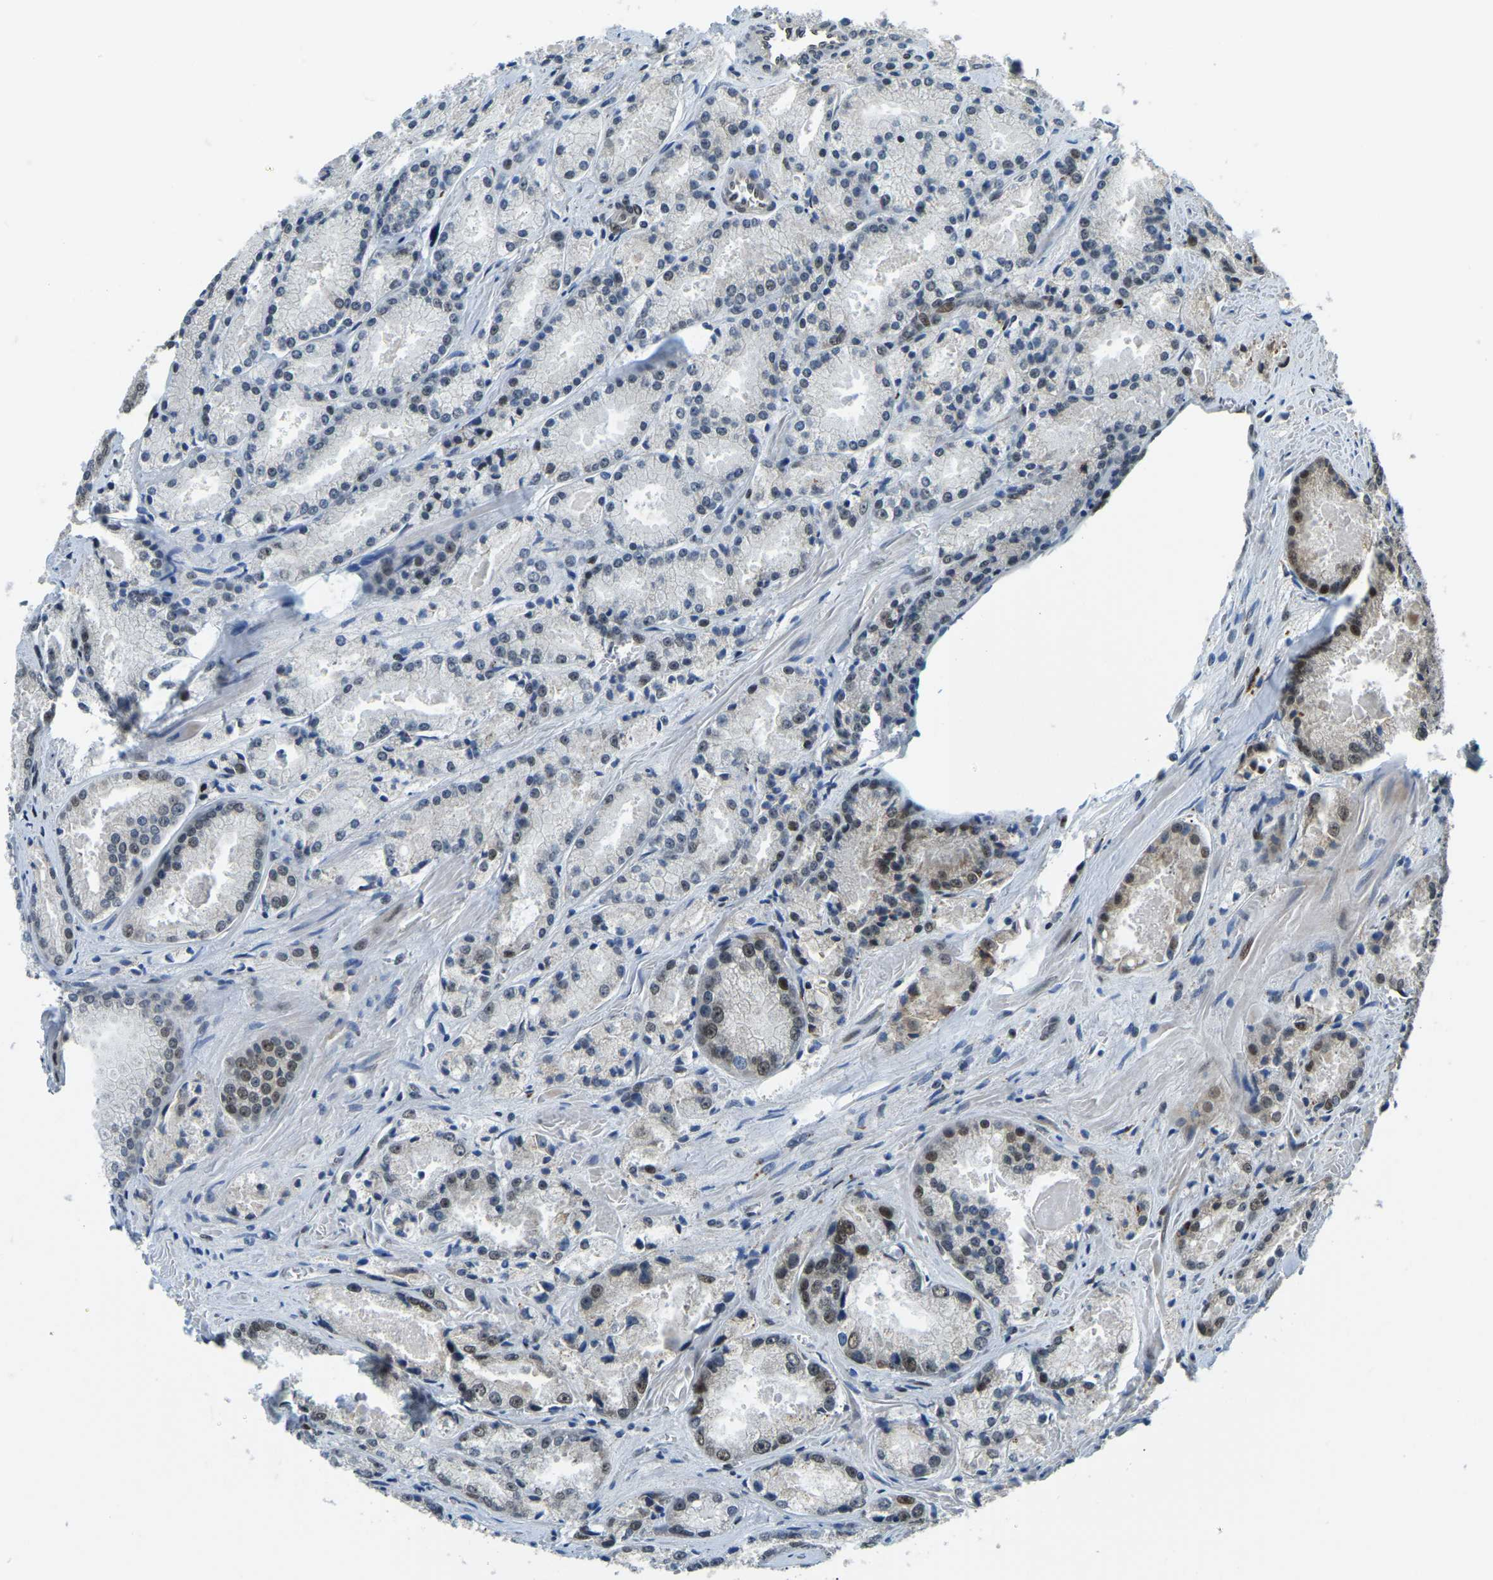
{"staining": {"intensity": "moderate", "quantity": "25%-75%", "location": "nuclear"}, "tissue": "prostate cancer", "cell_type": "Tumor cells", "image_type": "cancer", "snomed": [{"axis": "morphology", "description": "Adenocarcinoma, Low grade"}, {"axis": "topography", "description": "Prostate"}], "caption": "DAB immunohistochemical staining of adenocarcinoma (low-grade) (prostate) reveals moderate nuclear protein expression in about 25%-75% of tumor cells.", "gene": "ING2", "patient": {"sex": "male", "age": 64}}